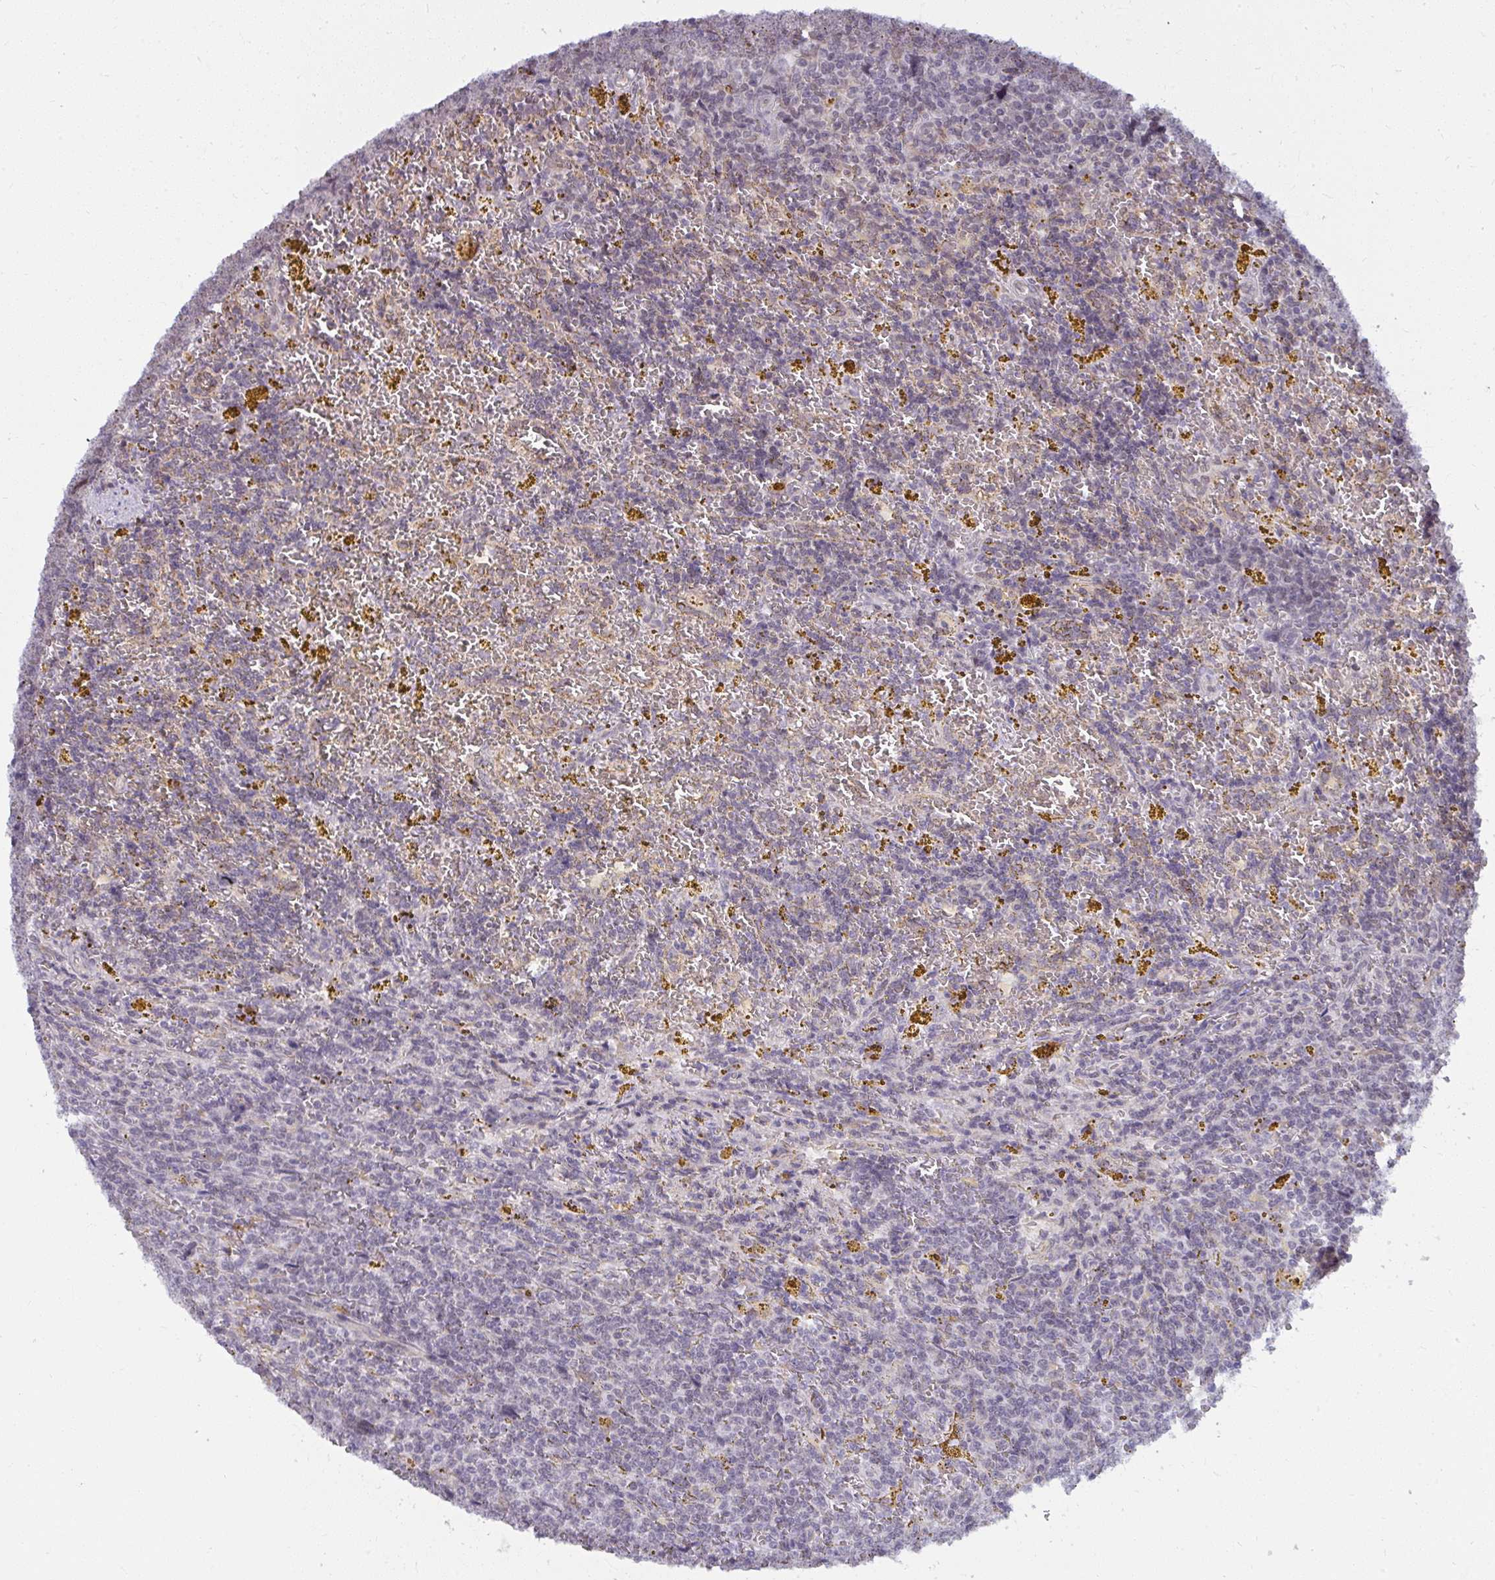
{"staining": {"intensity": "negative", "quantity": "none", "location": "none"}, "tissue": "lymphoma", "cell_type": "Tumor cells", "image_type": "cancer", "snomed": [{"axis": "morphology", "description": "Malignant lymphoma, non-Hodgkin's type, Low grade"}, {"axis": "topography", "description": "Spleen"}, {"axis": "topography", "description": "Lymph node"}], "caption": "High magnification brightfield microscopy of lymphoma stained with DAB (brown) and counterstained with hematoxylin (blue): tumor cells show no significant staining.", "gene": "NMNAT1", "patient": {"sex": "female", "age": 66}}